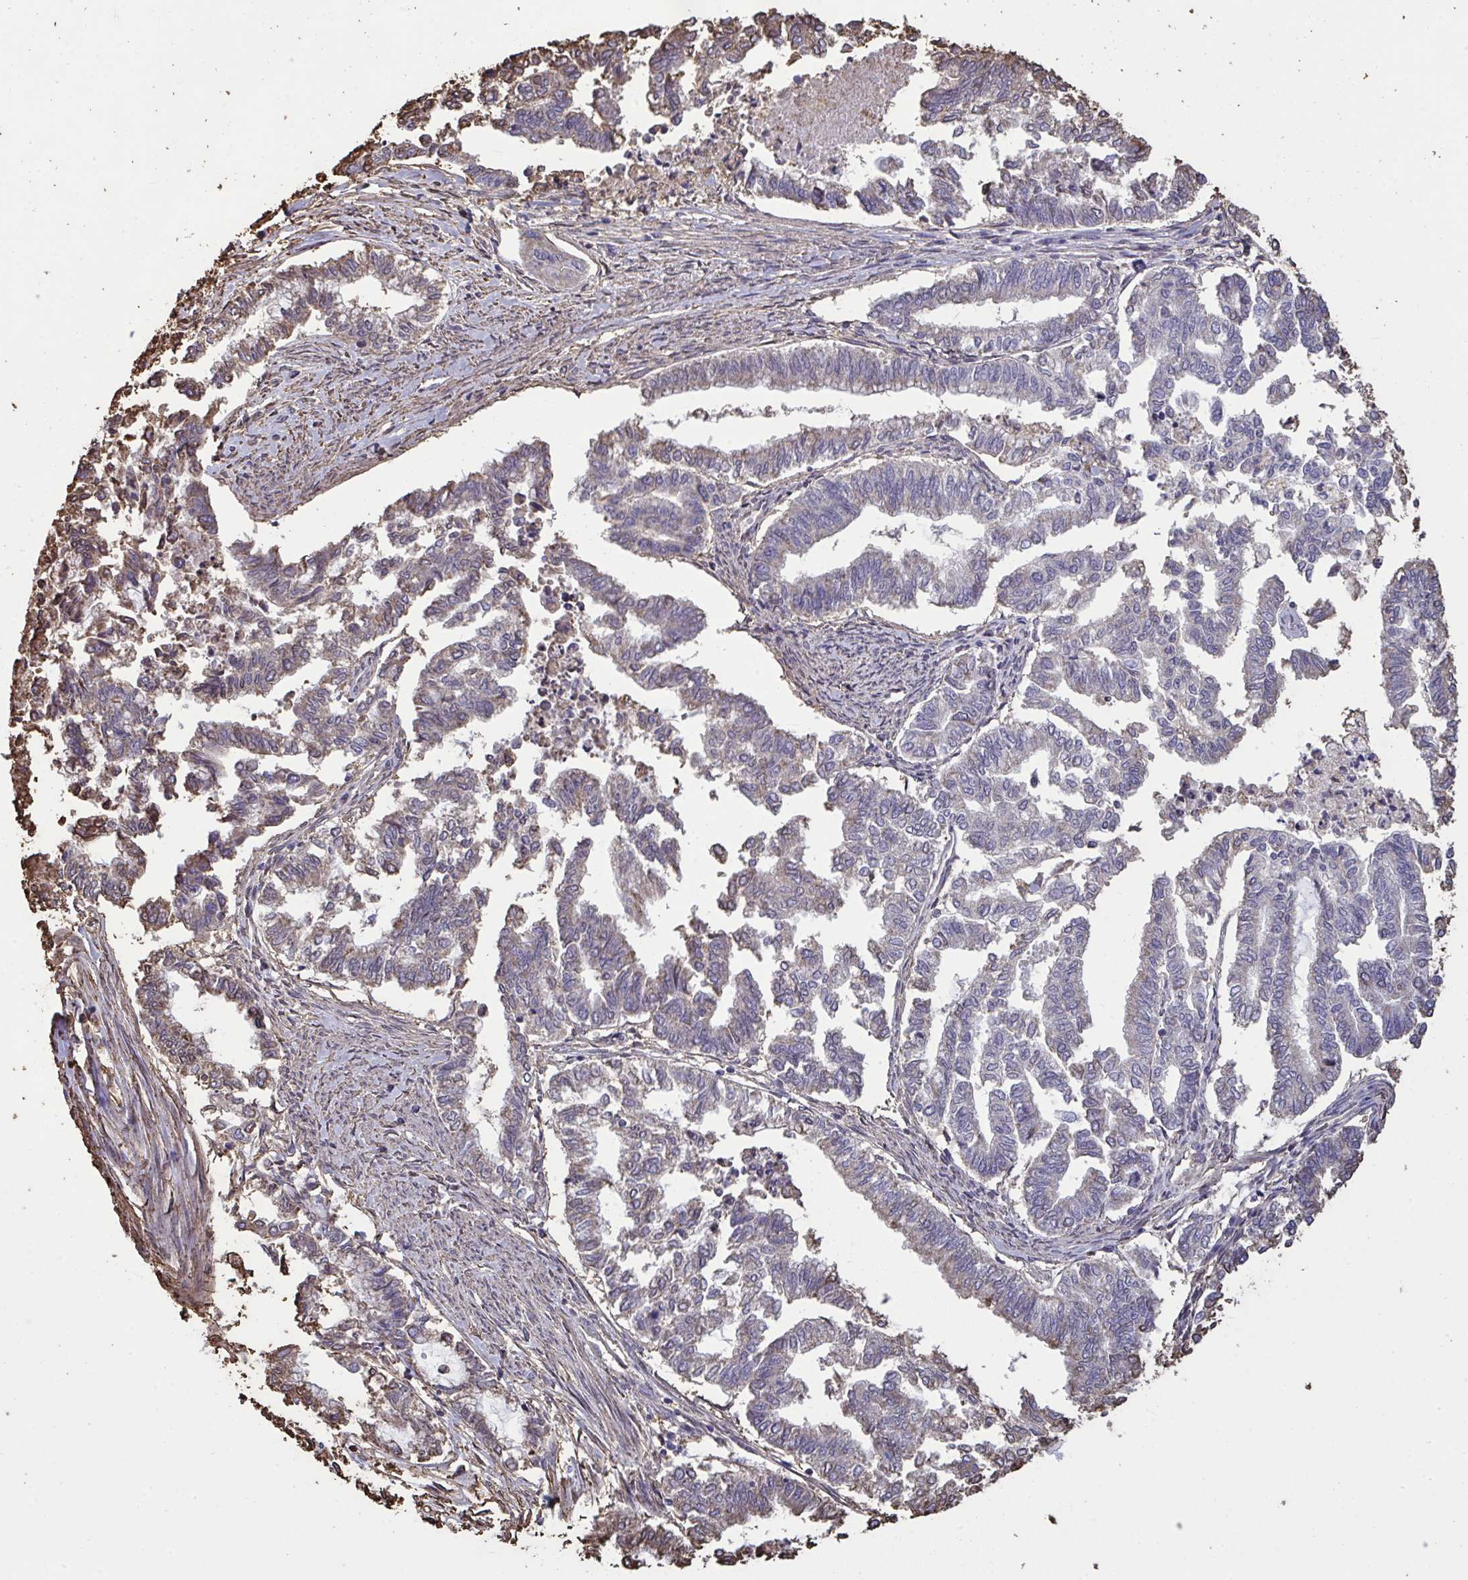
{"staining": {"intensity": "weak", "quantity": "<25%", "location": "cytoplasmic/membranous"}, "tissue": "endometrial cancer", "cell_type": "Tumor cells", "image_type": "cancer", "snomed": [{"axis": "morphology", "description": "Adenocarcinoma, NOS"}, {"axis": "topography", "description": "Endometrium"}], "caption": "Human endometrial adenocarcinoma stained for a protein using IHC demonstrates no expression in tumor cells.", "gene": "ANXA5", "patient": {"sex": "female", "age": 79}}